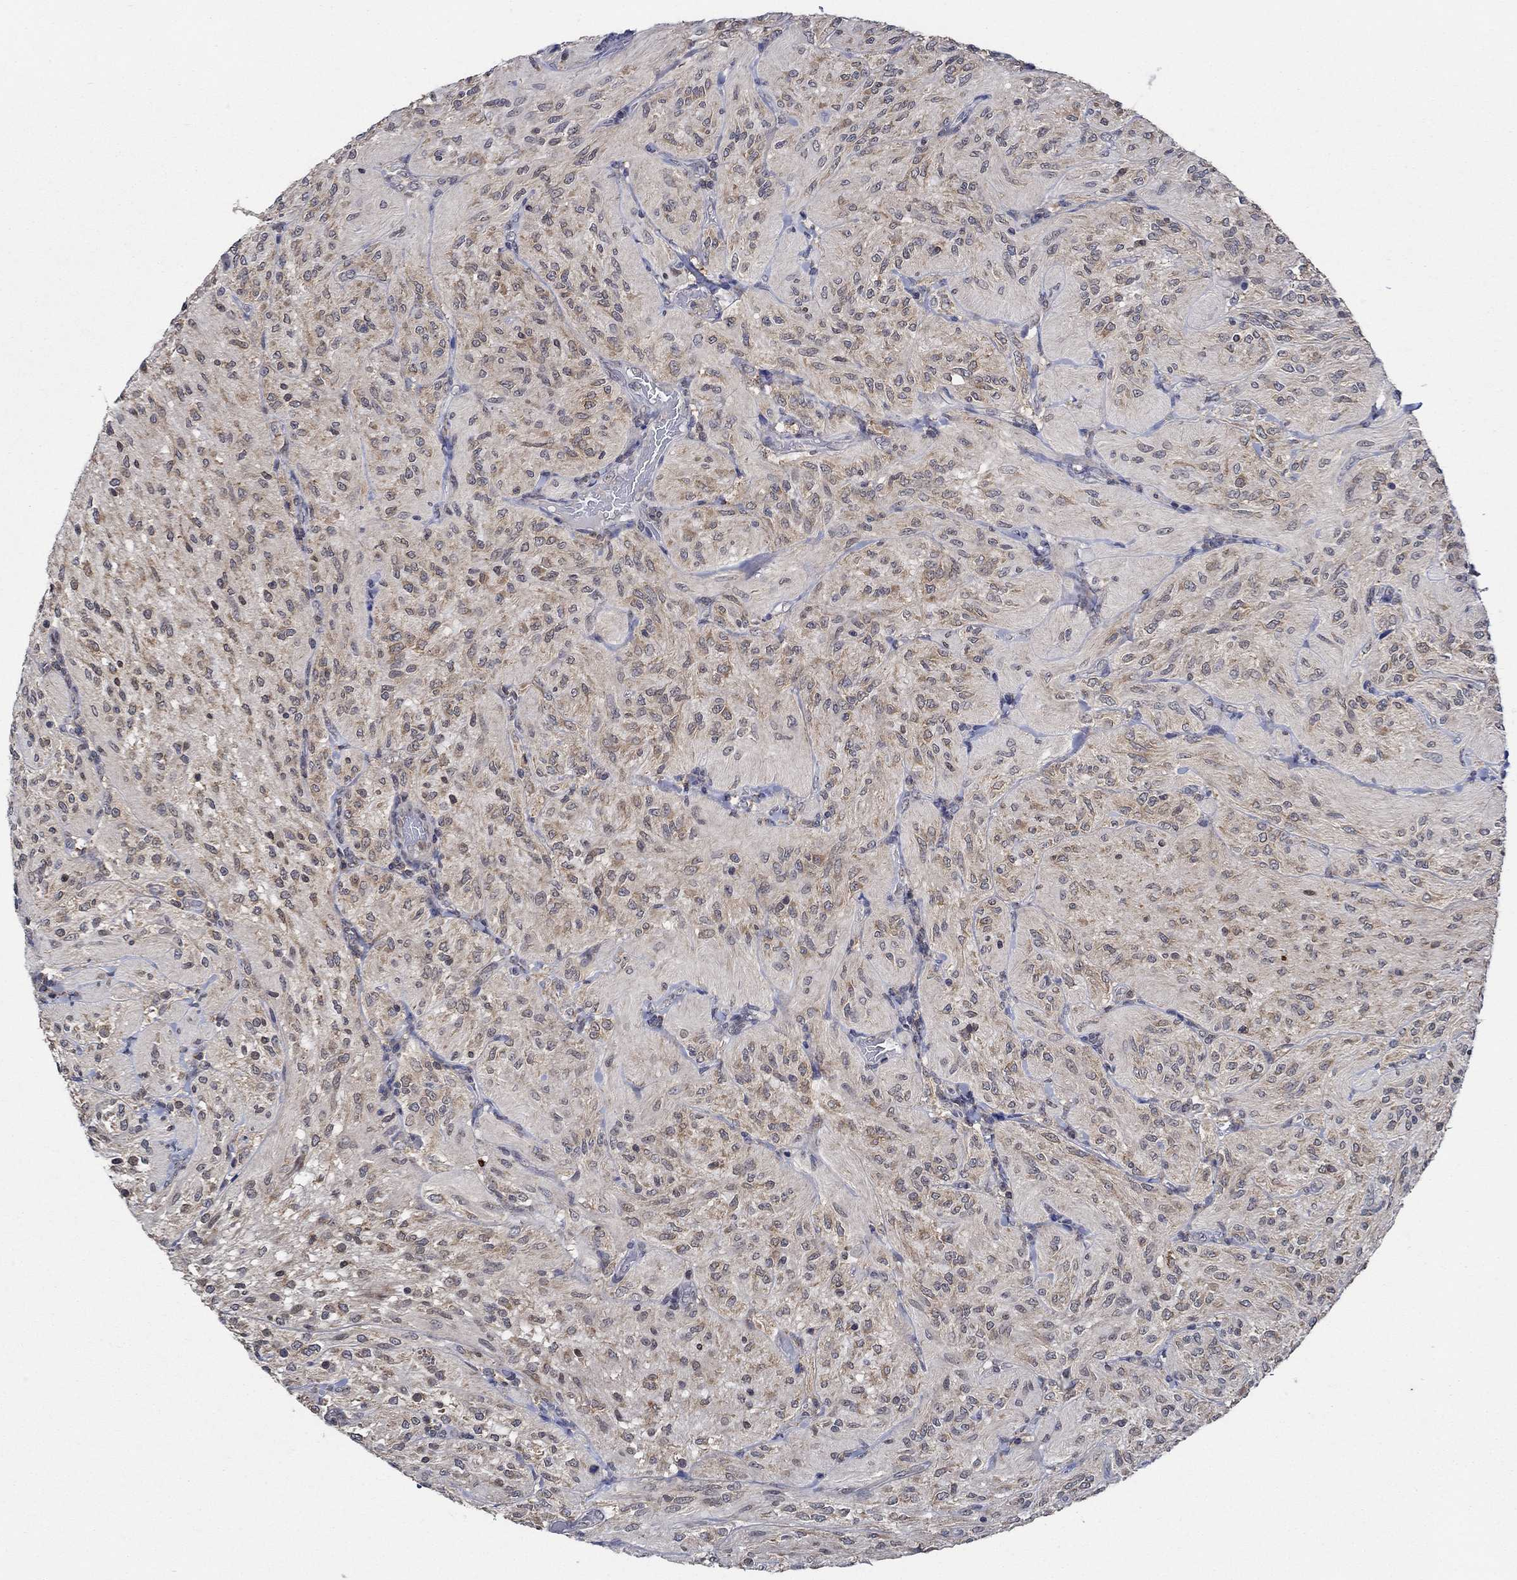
{"staining": {"intensity": "negative", "quantity": "none", "location": "none"}, "tissue": "glioma", "cell_type": "Tumor cells", "image_type": "cancer", "snomed": [{"axis": "morphology", "description": "Glioma, malignant, Low grade"}, {"axis": "topography", "description": "Brain"}], "caption": "Immunohistochemistry (IHC) of glioma shows no expression in tumor cells. (DAB (3,3'-diaminobenzidine) immunohistochemistry visualized using brightfield microscopy, high magnification).", "gene": "DACT1", "patient": {"sex": "male", "age": 3}}